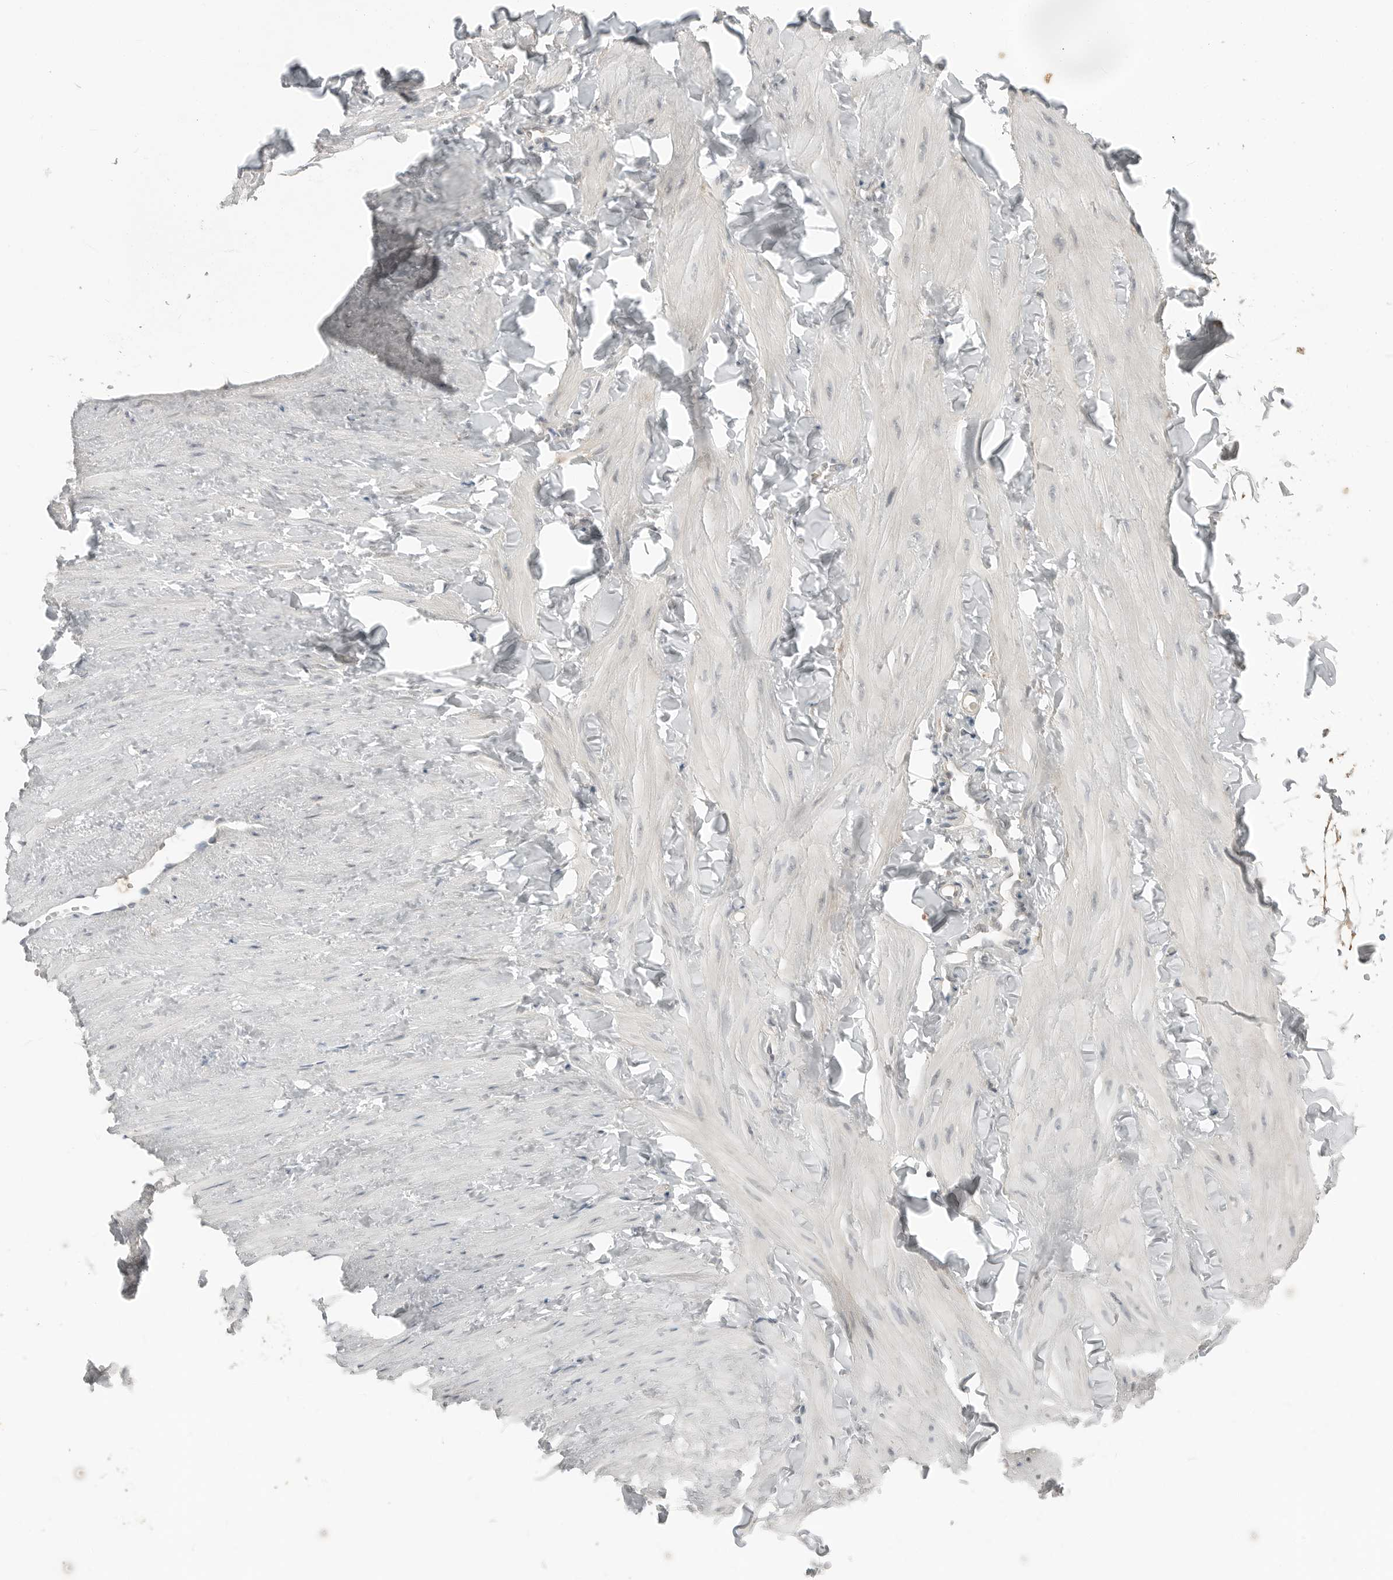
{"staining": {"intensity": "negative", "quantity": "none", "location": "none"}, "tissue": "adipose tissue", "cell_type": "Adipocytes", "image_type": "normal", "snomed": [{"axis": "morphology", "description": "Normal tissue, NOS"}, {"axis": "topography", "description": "Adipose tissue"}, {"axis": "topography", "description": "Vascular tissue"}, {"axis": "topography", "description": "Peripheral nerve tissue"}], "caption": "Immunohistochemistry histopathology image of unremarkable human adipose tissue stained for a protein (brown), which demonstrates no expression in adipocytes. (DAB immunohistochemistry with hematoxylin counter stain).", "gene": "FCRLB", "patient": {"sex": "male", "age": 25}}